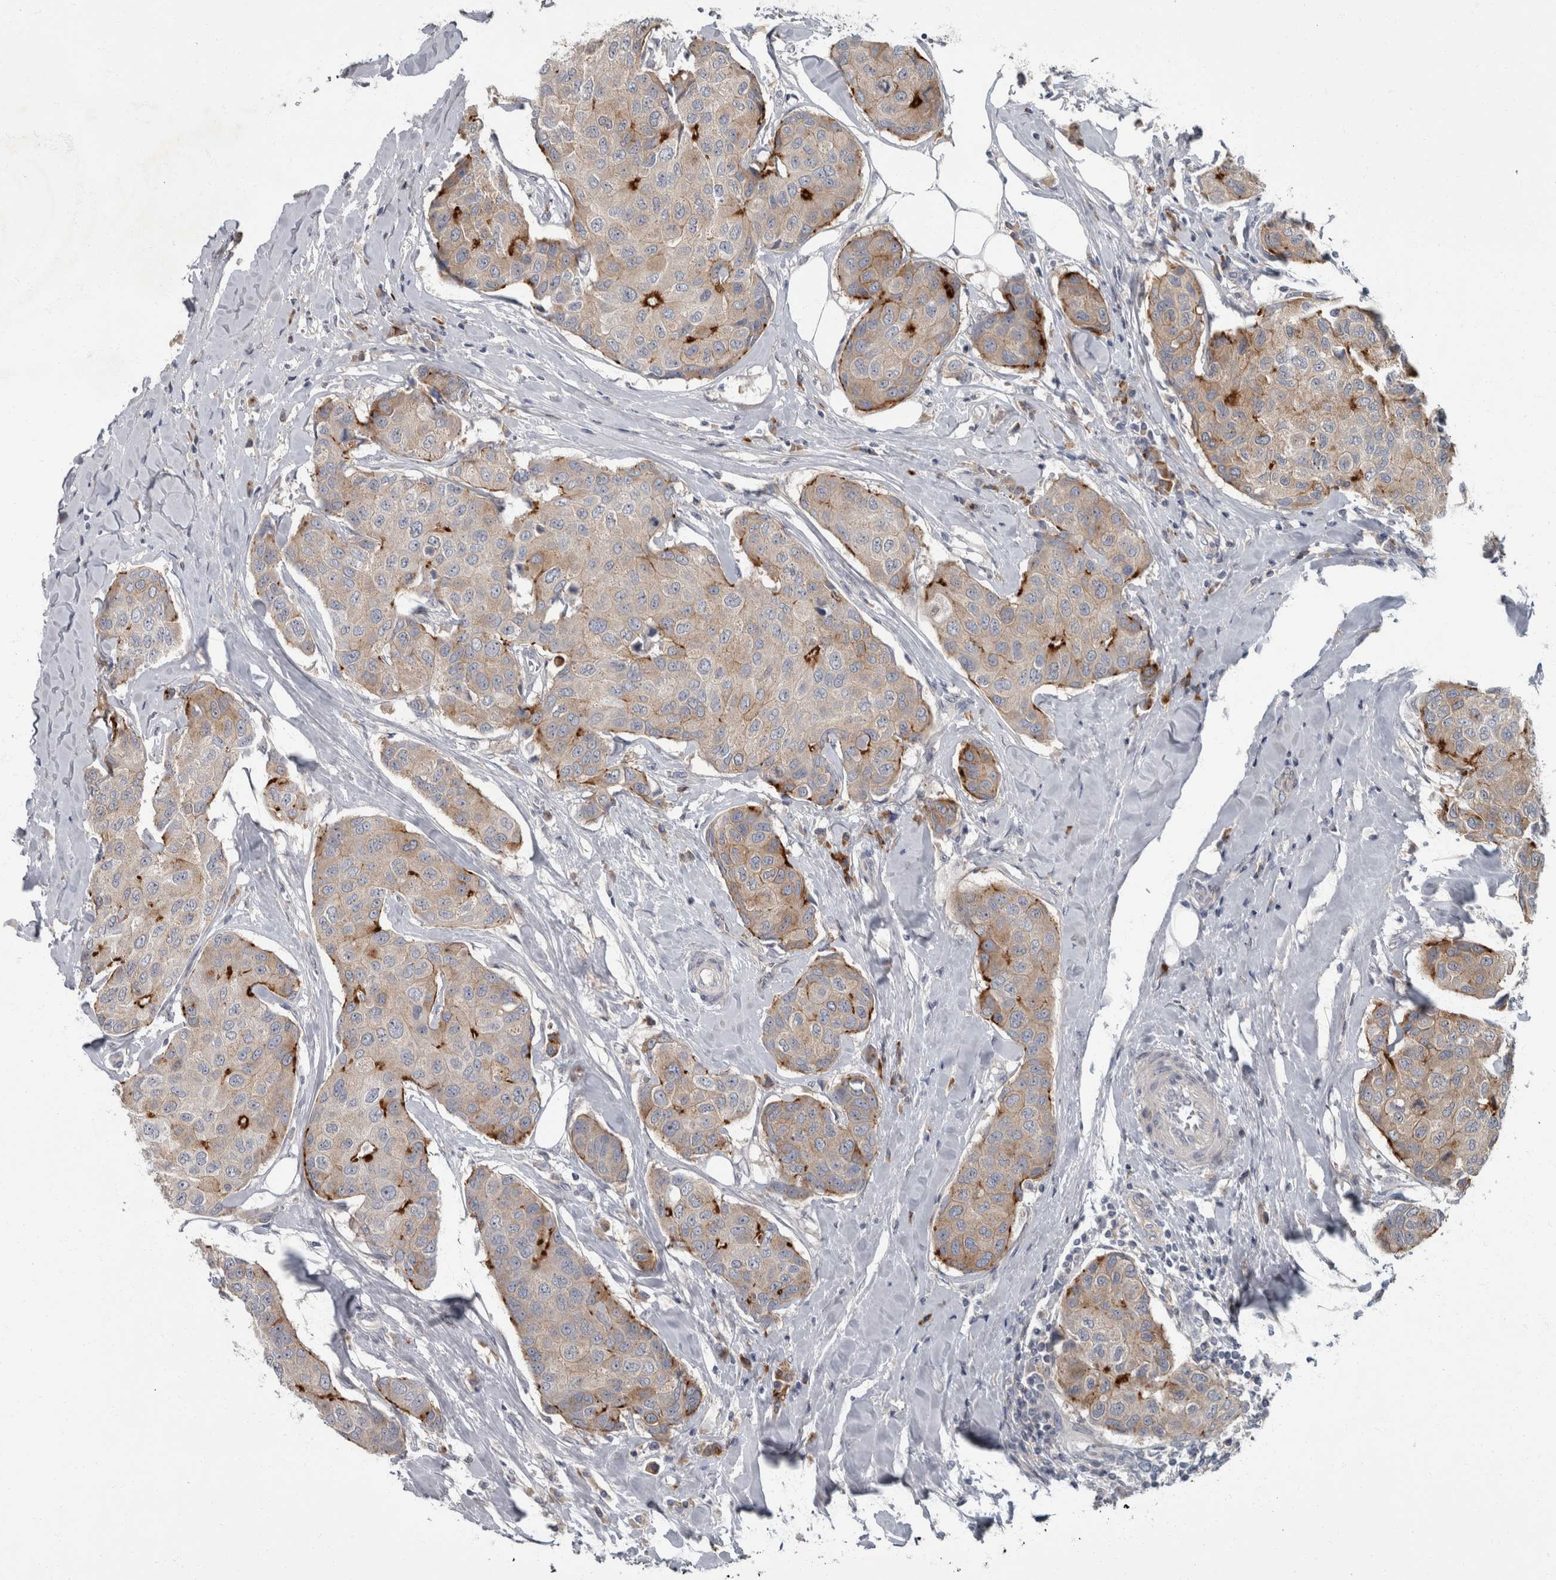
{"staining": {"intensity": "strong", "quantity": "<25%", "location": "cytoplasmic/membranous"}, "tissue": "breast cancer", "cell_type": "Tumor cells", "image_type": "cancer", "snomed": [{"axis": "morphology", "description": "Duct carcinoma"}, {"axis": "topography", "description": "Breast"}], "caption": "Breast cancer was stained to show a protein in brown. There is medium levels of strong cytoplasmic/membranous positivity in about <25% of tumor cells.", "gene": "CDC42BPG", "patient": {"sex": "female", "age": 80}}